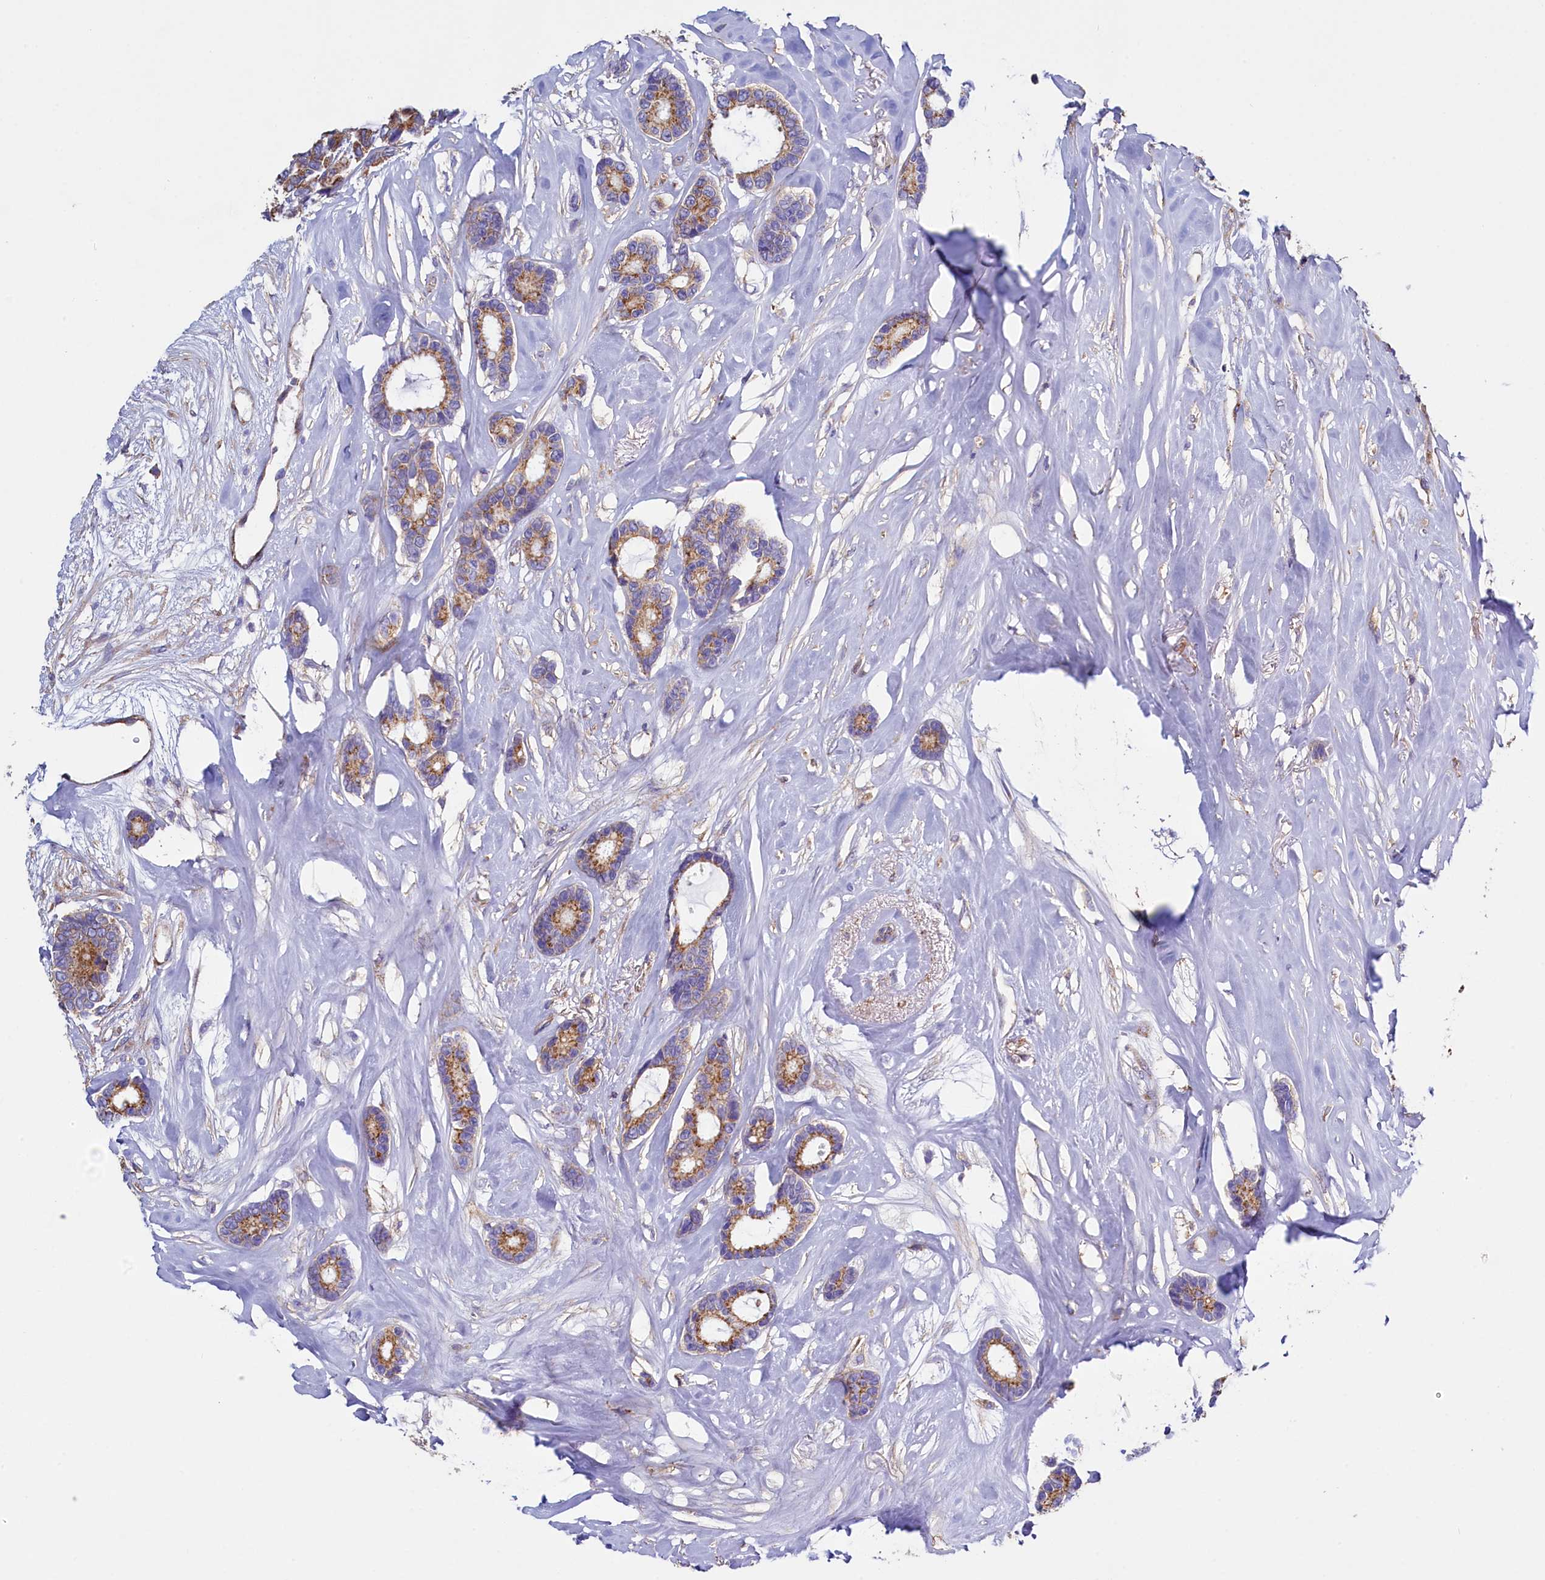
{"staining": {"intensity": "moderate", "quantity": ">75%", "location": "cytoplasmic/membranous"}, "tissue": "breast cancer", "cell_type": "Tumor cells", "image_type": "cancer", "snomed": [{"axis": "morphology", "description": "Duct carcinoma"}, {"axis": "topography", "description": "Breast"}], "caption": "Protein expression analysis of breast cancer shows moderate cytoplasmic/membranous staining in about >75% of tumor cells. The protein is stained brown, and the nuclei are stained in blue (DAB IHC with brightfield microscopy, high magnification).", "gene": "GPR21", "patient": {"sex": "female", "age": 87}}